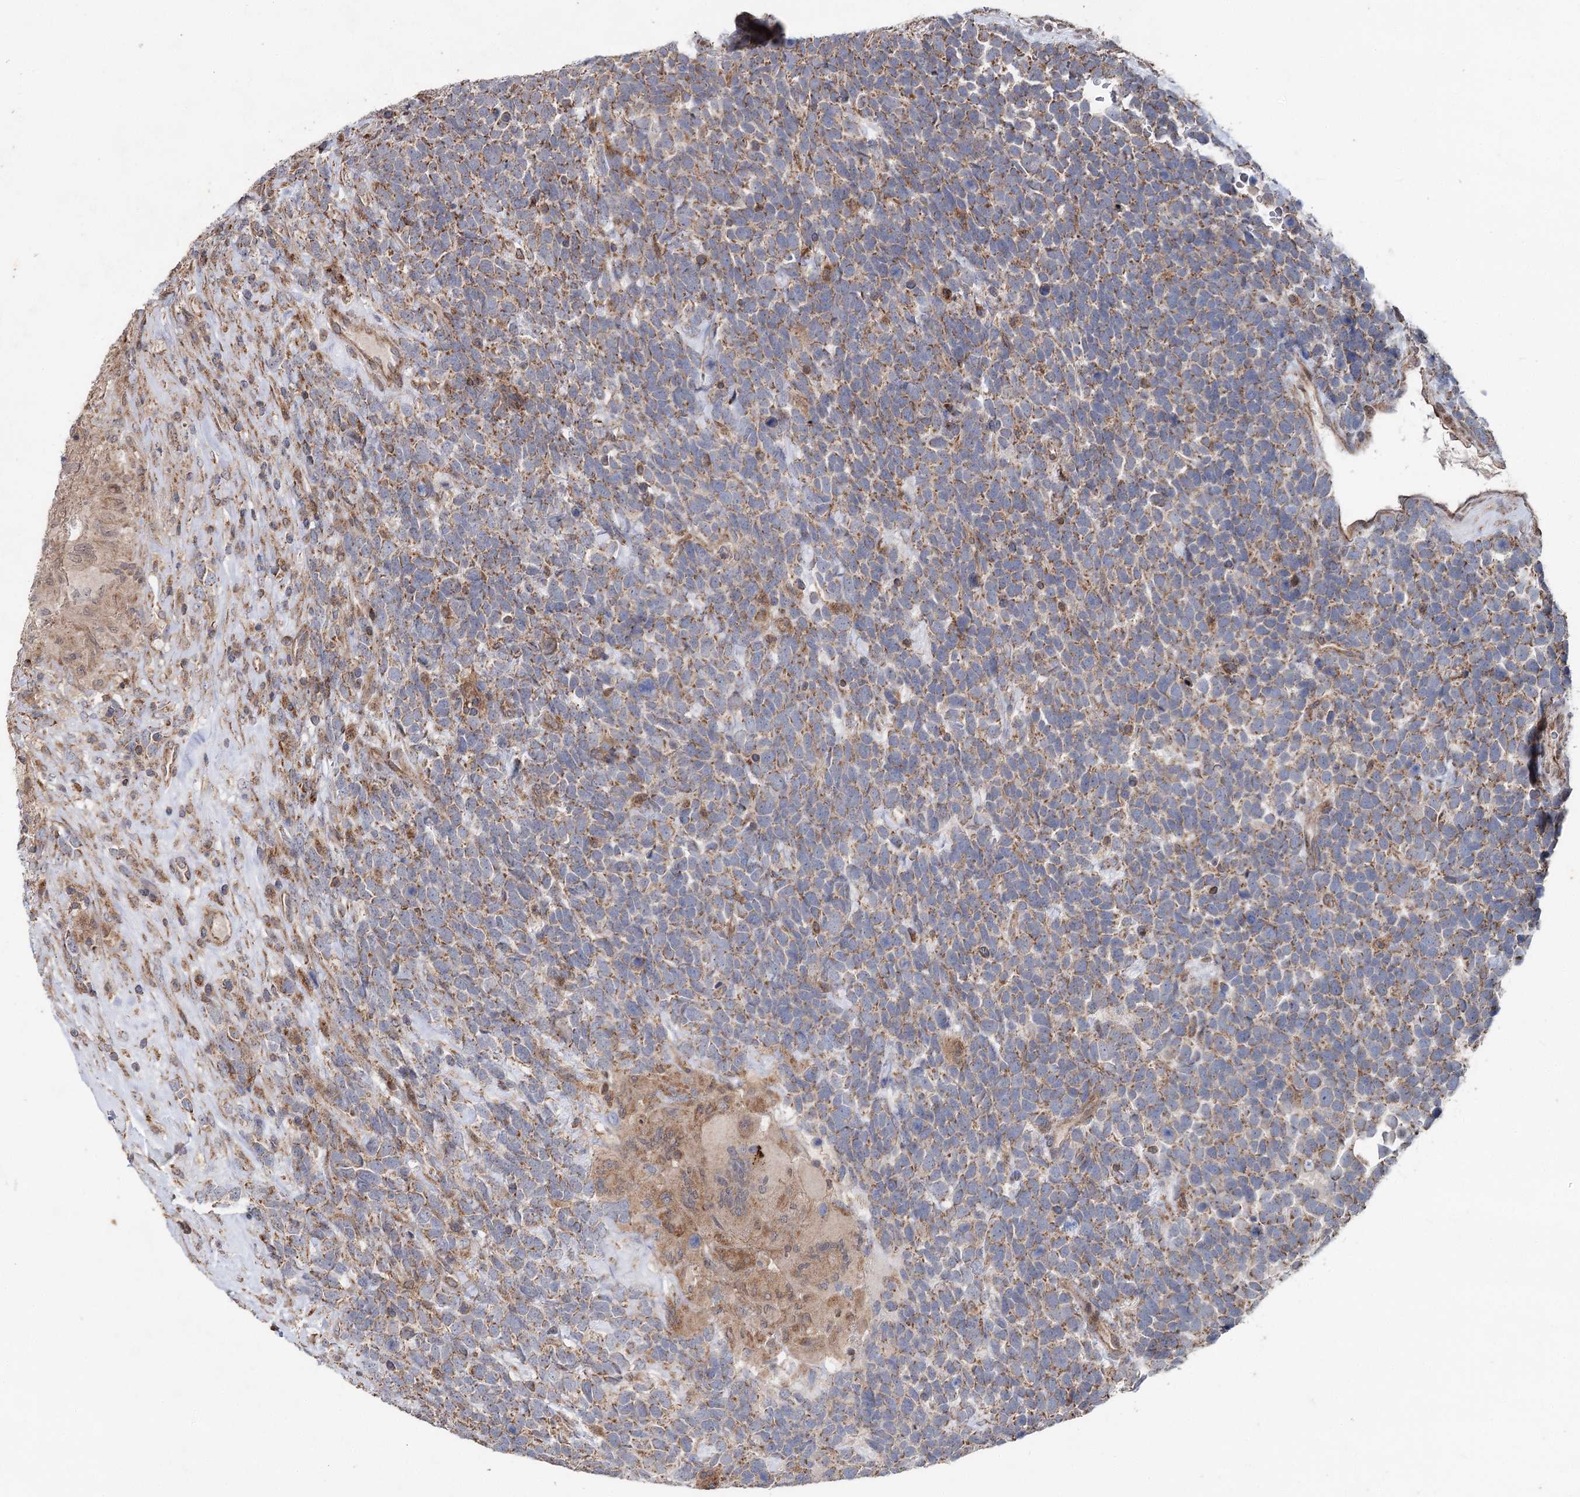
{"staining": {"intensity": "weak", "quantity": ">75%", "location": "cytoplasmic/membranous"}, "tissue": "urothelial cancer", "cell_type": "Tumor cells", "image_type": "cancer", "snomed": [{"axis": "morphology", "description": "Urothelial carcinoma, High grade"}, {"axis": "topography", "description": "Urinary bladder"}], "caption": "High-grade urothelial carcinoma stained with IHC displays weak cytoplasmic/membranous staining in about >75% of tumor cells.", "gene": "MINDY3", "patient": {"sex": "female", "age": 82}}